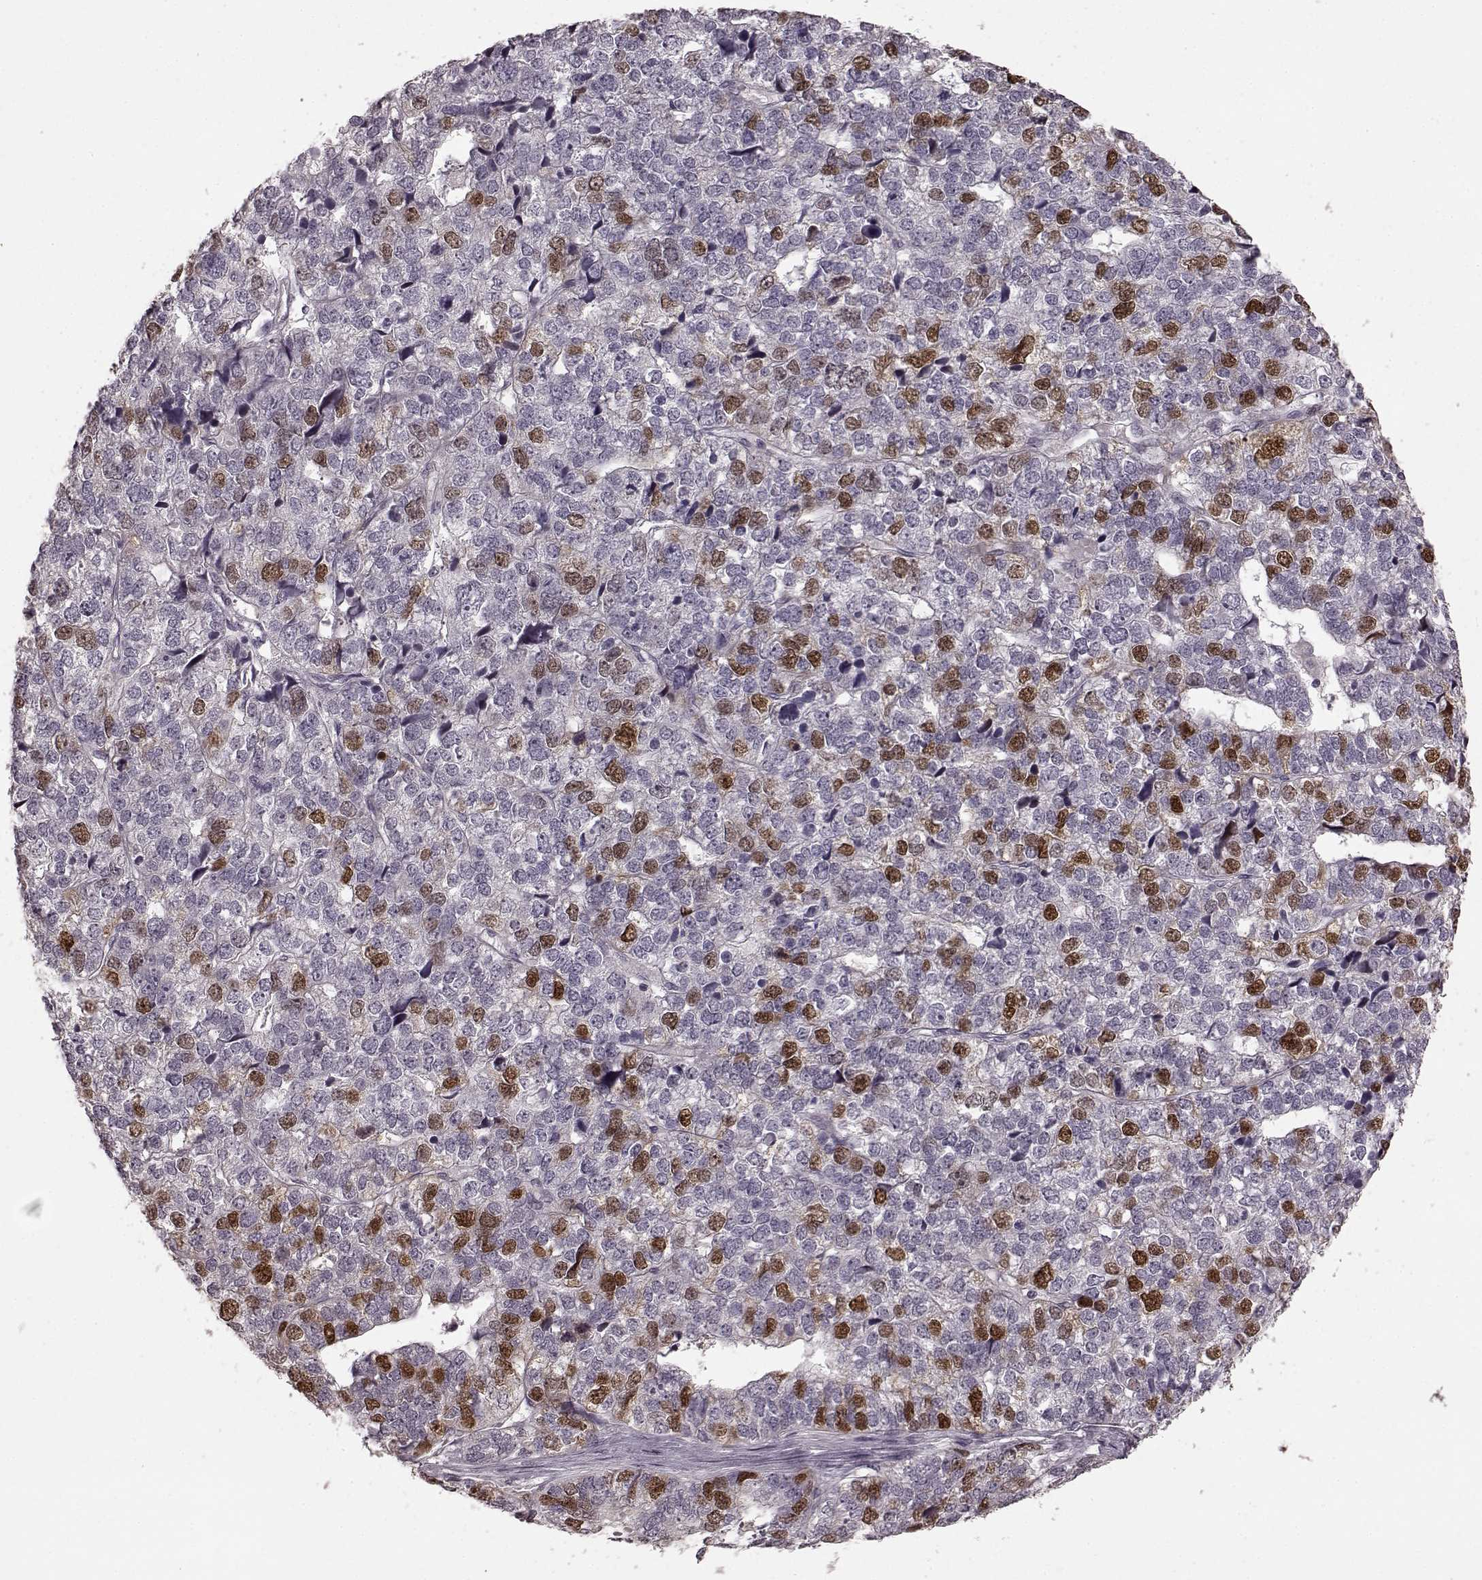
{"staining": {"intensity": "moderate", "quantity": "<25%", "location": "nuclear"}, "tissue": "stomach cancer", "cell_type": "Tumor cells", "image_type": "cancer", "snomed": [{"axis": "morphology", "description": "Adenocarcinoma, NOS"}, {"axis": "topography", "description": "Stomach"}], "caption": "Protein expression by immunohistochemistry shows moderate nuclear positivity in approximately <25% of tumor cells in stomach adenocarcinoma.", "gene": "CCNA2", "patient": {"sex": "male", "age": 69}}